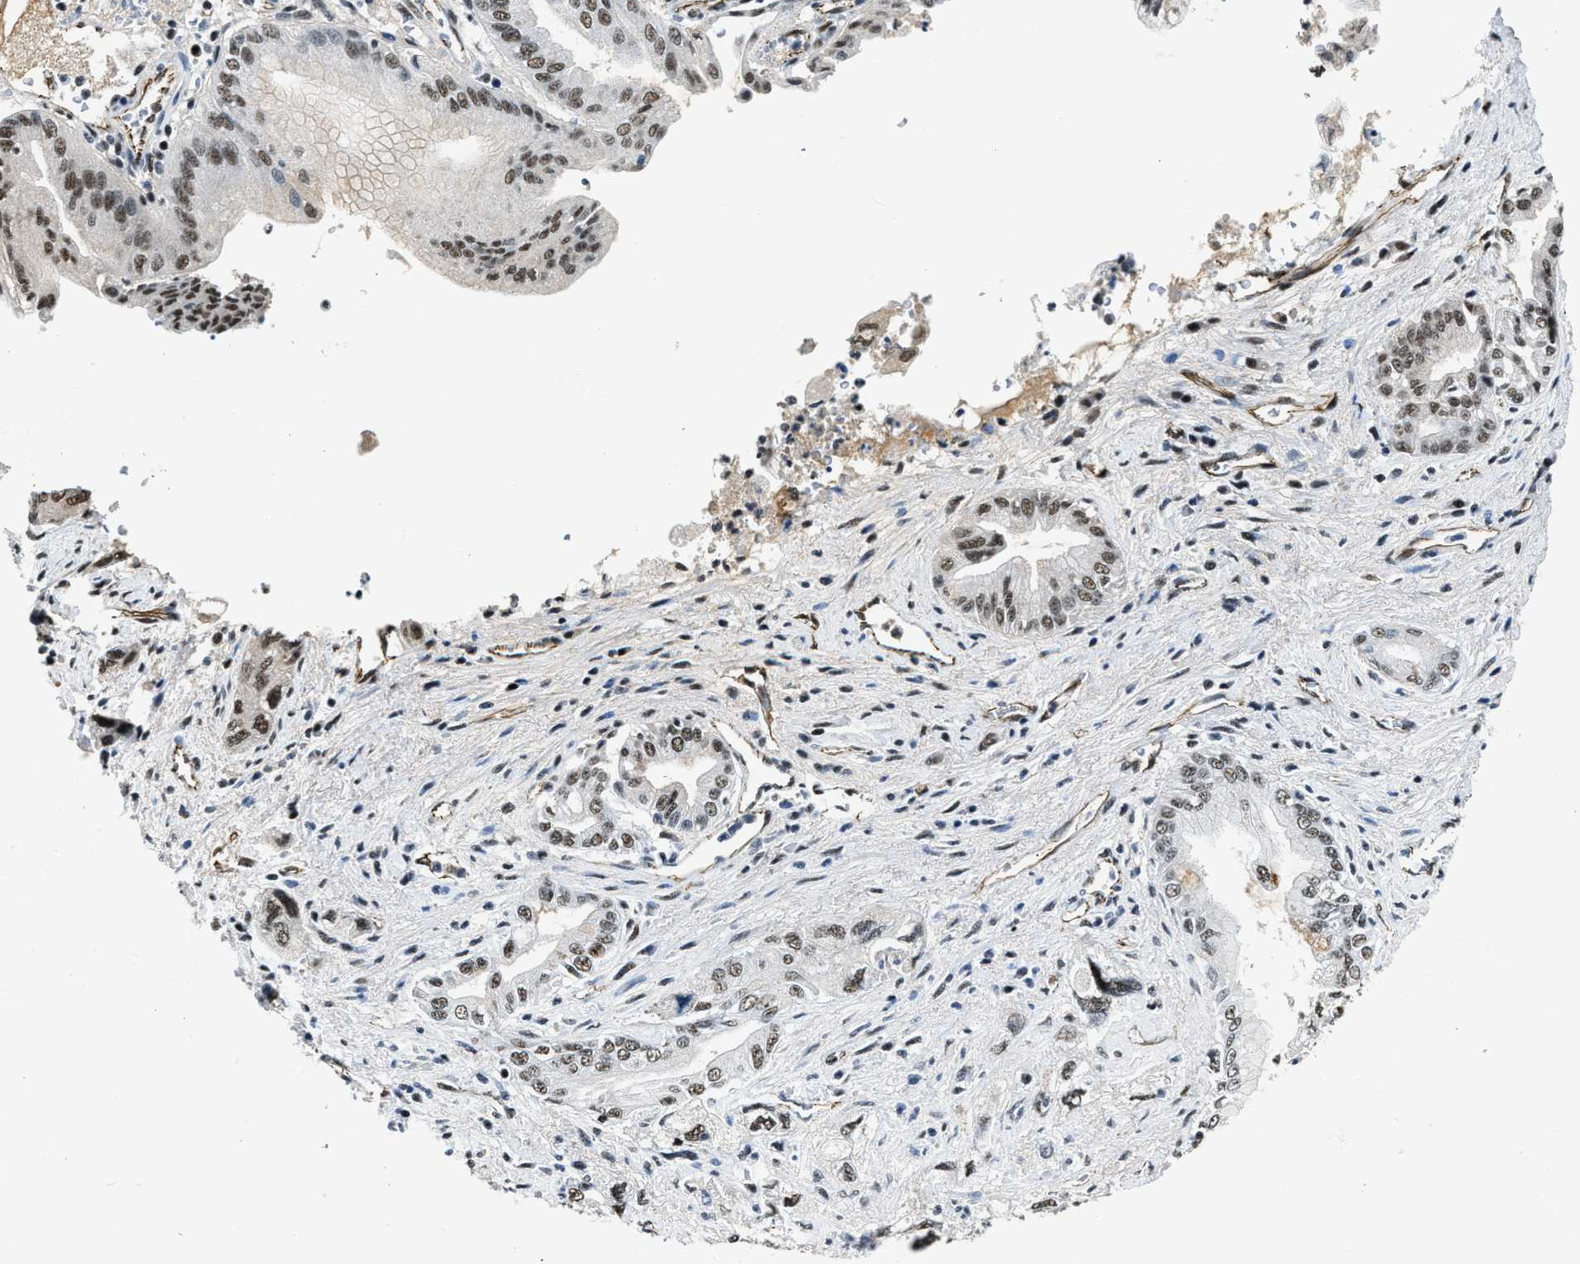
{"staining": {"intensity": "weak", "quantity": ">75%", "location": "nuclear"}, "tissue": "pancreatic cancer", "cell_type": "Tumor cells", "image_type": "cancer", "snomed": [{"axis": "morphology", "description": "Adenocarcinoma, NOS"}, {"axis": "topography", "description": "Pancreas"}], "caption": "Immunohistochemical staining of human pancreatic cancer demonstrates low levels of weak nuclear expression in about >75% of tumor cells.", "gene": "CCNE1", "patient": {"sex": "female", "age": 73}}